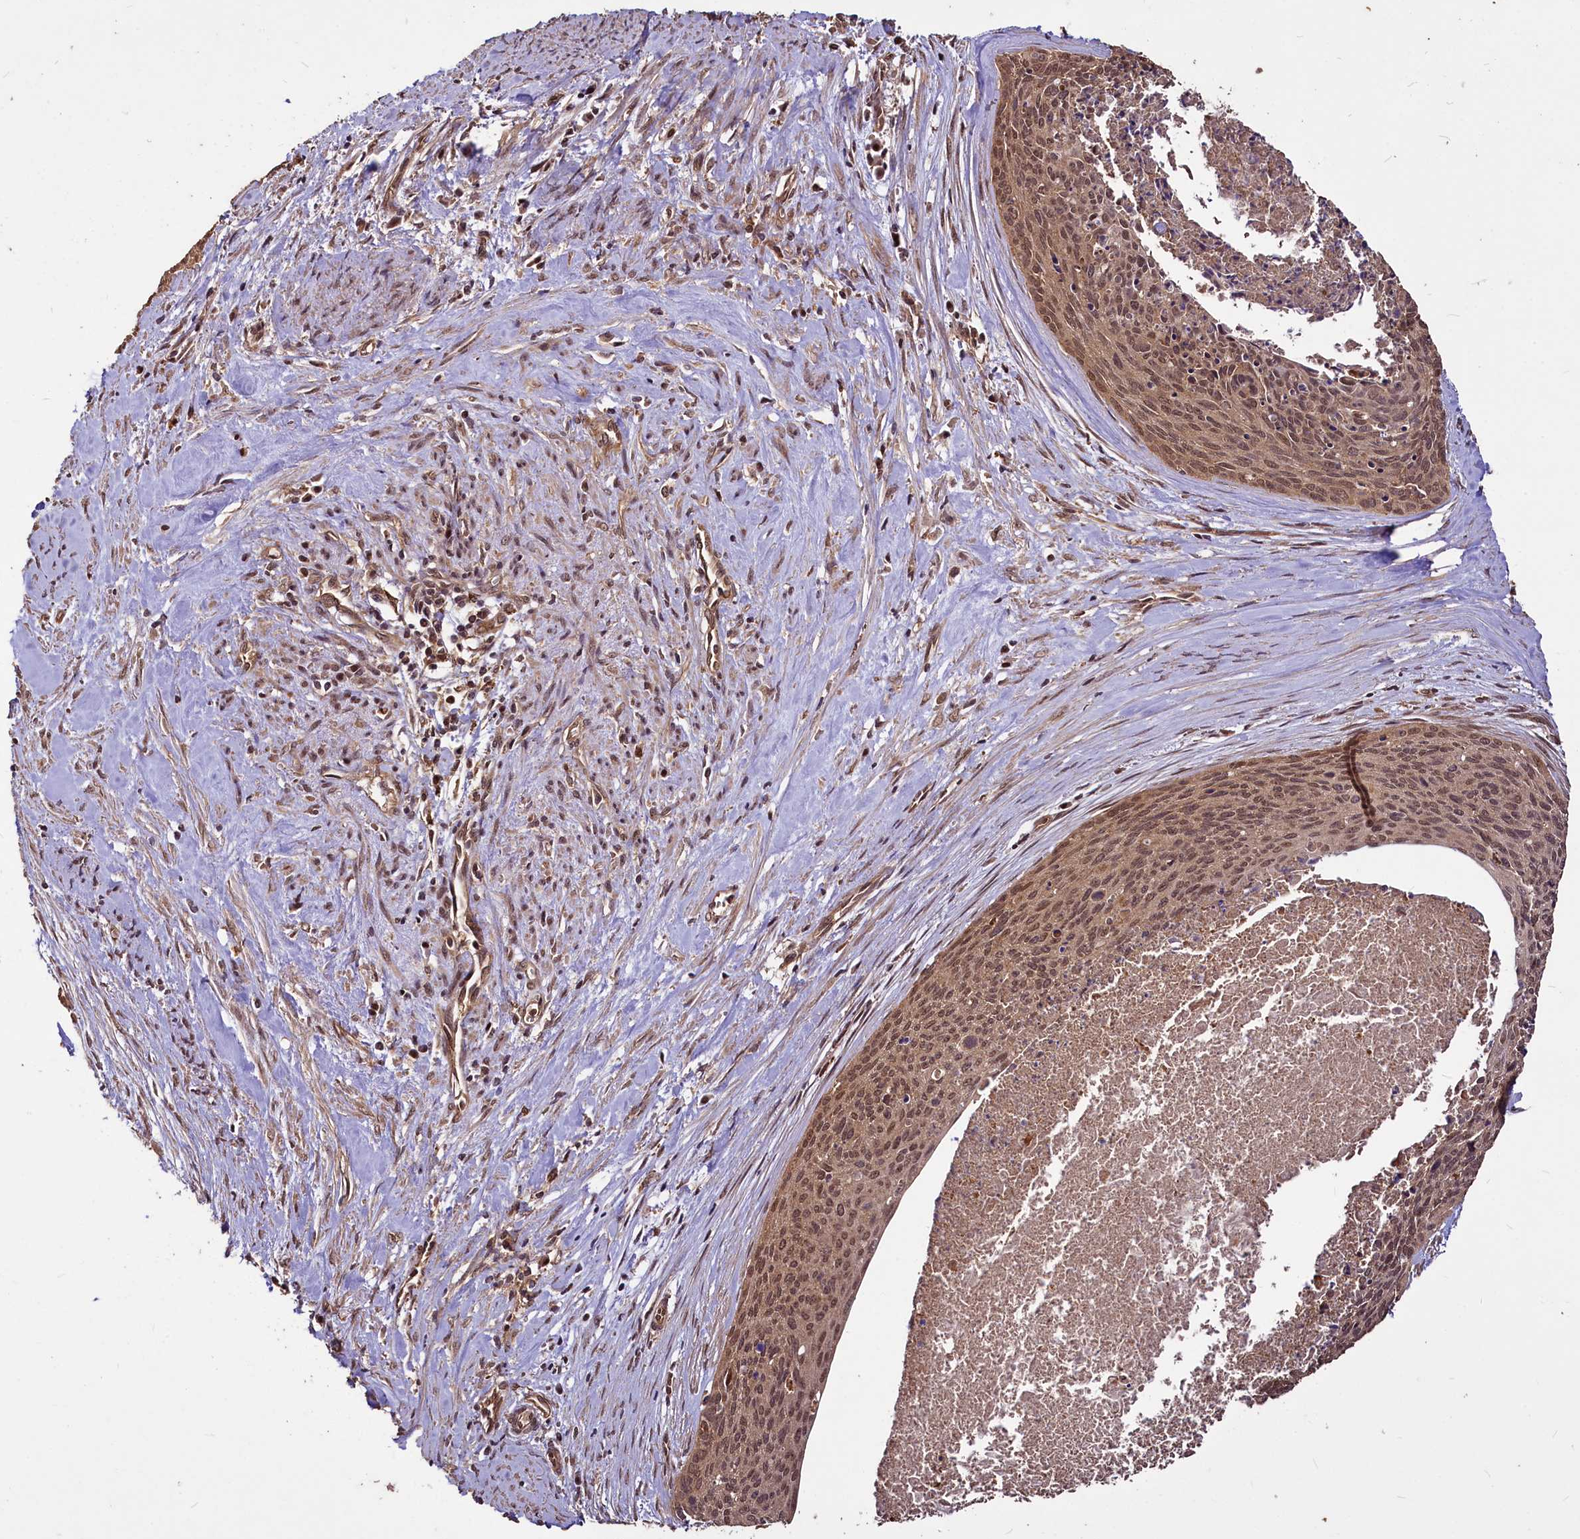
{"staining": {"intensity": "moderate", "quantity": ">75%", "location": "cytoplasmic/membranous,nuclear"}, "tissue": "cervical cancer", "cell_type": "Tumor cells", "image_type": "cancer", "snomed": [{"axis": "morphology", "description": "Squamous cell carcinoma, NOS"}, {"axis": "topography", "description": "Cervix"}], "caption": "There is medium levels of moderate cytoplasmic/membranous and nuclear positivity in tumor cells of cervical cancer, as demonstrated by immunohistochemical staining (brown color).", "gene": "VPS51", "patient": {"sex": "female", "age": 55}}